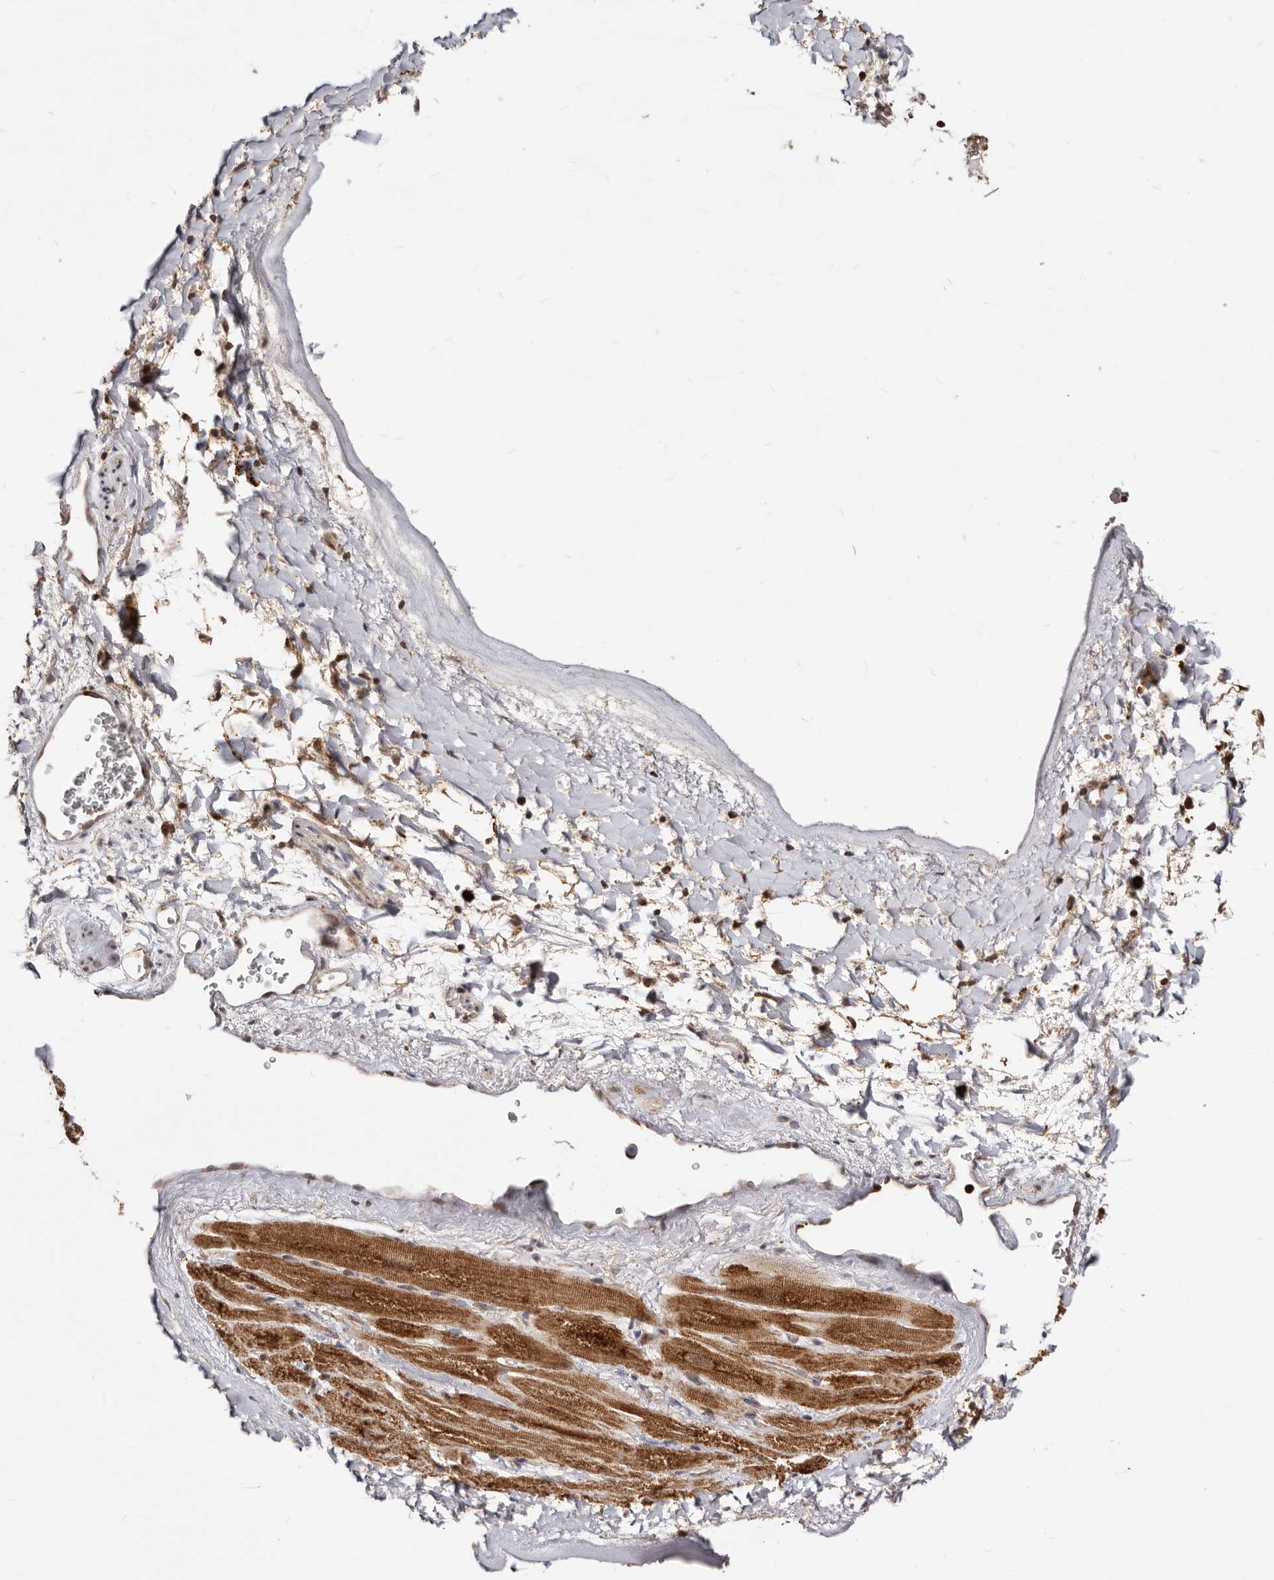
{"staining": {"intensity": "strong", "quantity": "<25%", "location": "cytoplasmic/membranous"}, "tissue": "heart muscle", "cell_type": "Cardiomyocytes", "image_type": "normal", "snomed": [{"axis": "morphology", "description": "Normal tissue, NOS"}, {"axis": "topography", "description": "Heart"}], "caption": "This image reveals immunohistochemistry (IHC) staining of normal heart muscle, with medium strong cytoplasmic/membranous expression in about <25% of cardiomyocytes.", "gene": "SEC14L1", "patient": {"sex": "male", "age": 49}}